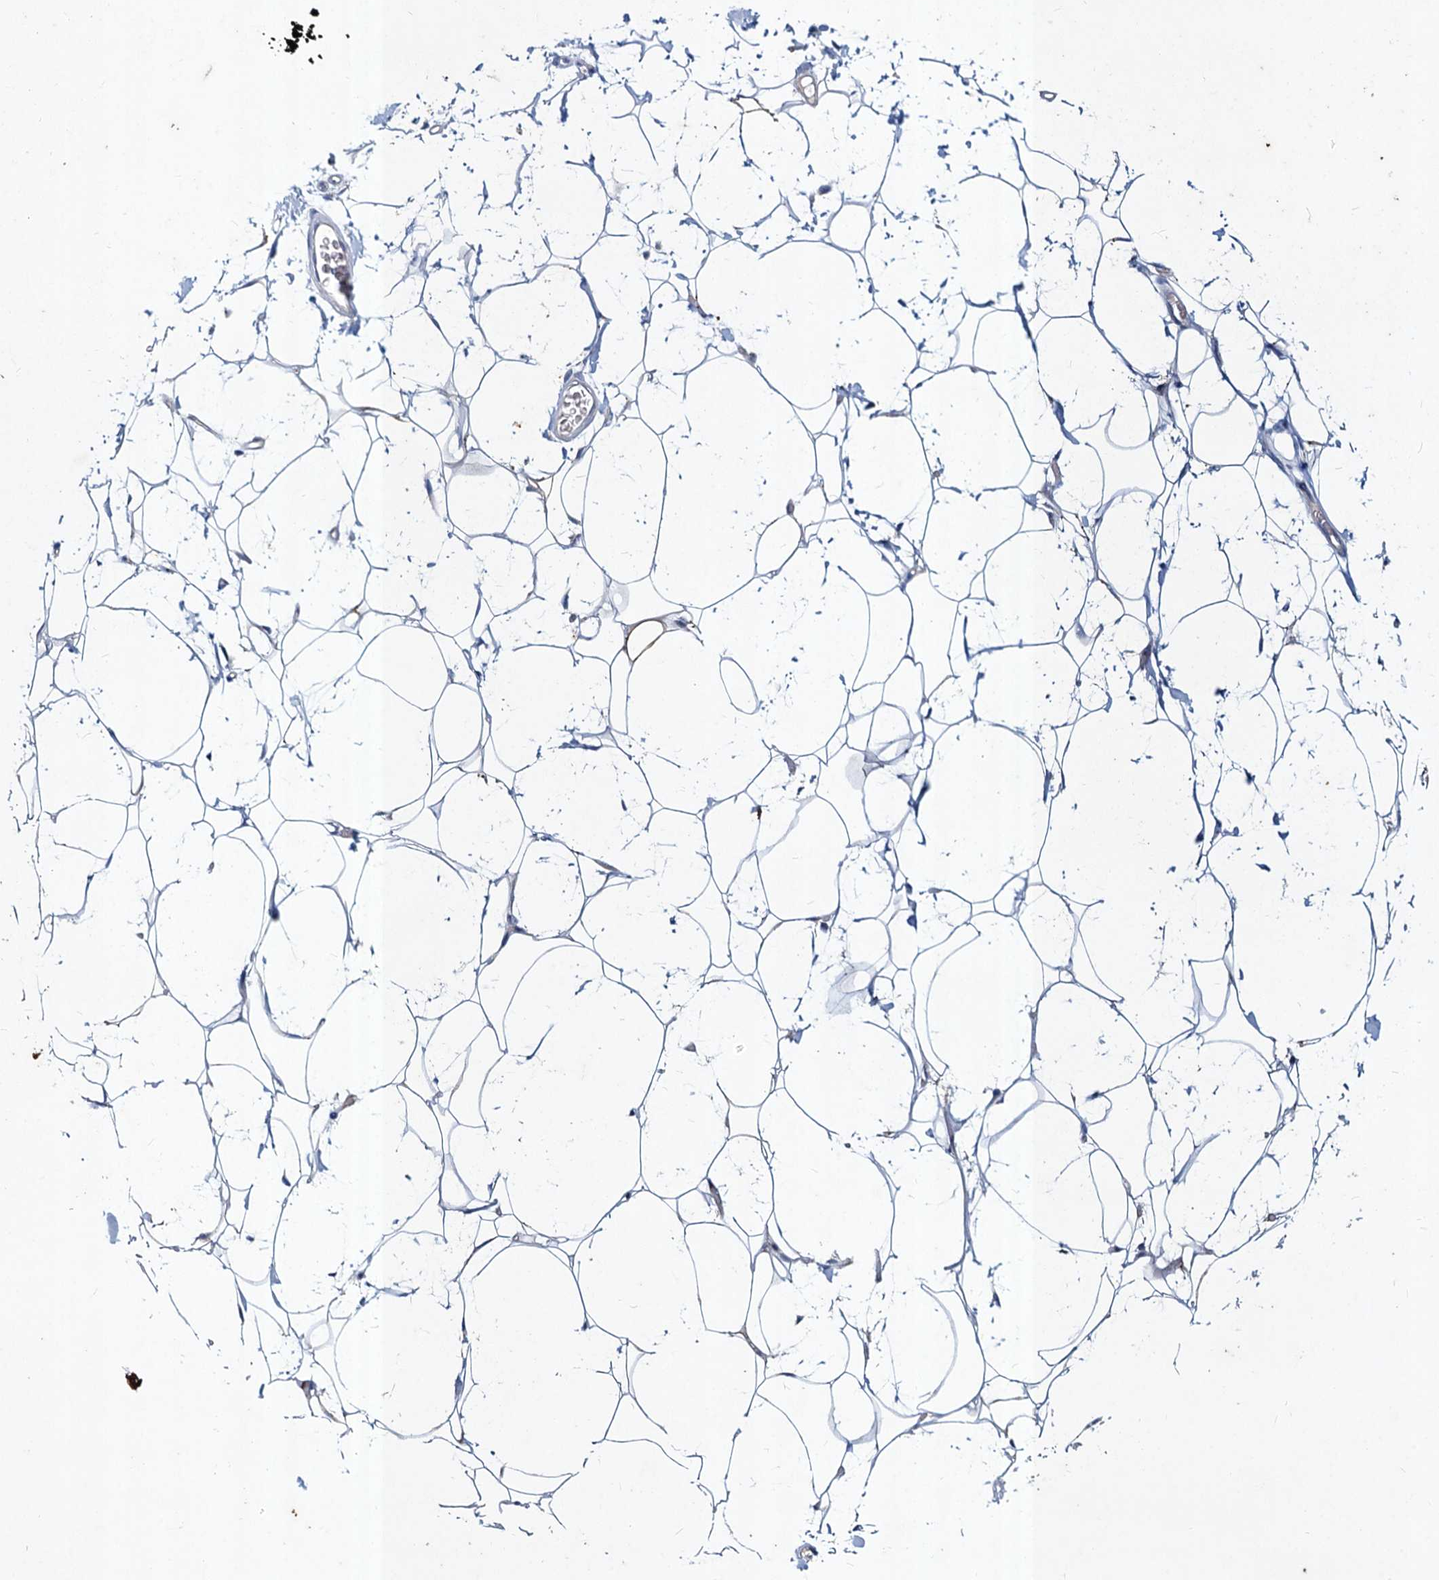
{"staining": {"intensity": "negative", "quantity": "none", "location": "none"}, "tissue": "adipose tissue", "cell_type": "Adipocytes", "image_type": "normal", "snomed": [{"axis": "morphology", "description": "Normal tissue, NOS"}, {"axis": "topography", "description": "Breast"}], "caption": "This is a micrograph of IHC staining of unremarkable adipose tissue, which shows no positivity in adipocytes. (DAB (3,3'-diaminobenzidine) IHC with hematoxylin counter stain).", "gene": "TMX2", "patient": {"sex": "female", "age": 26}}